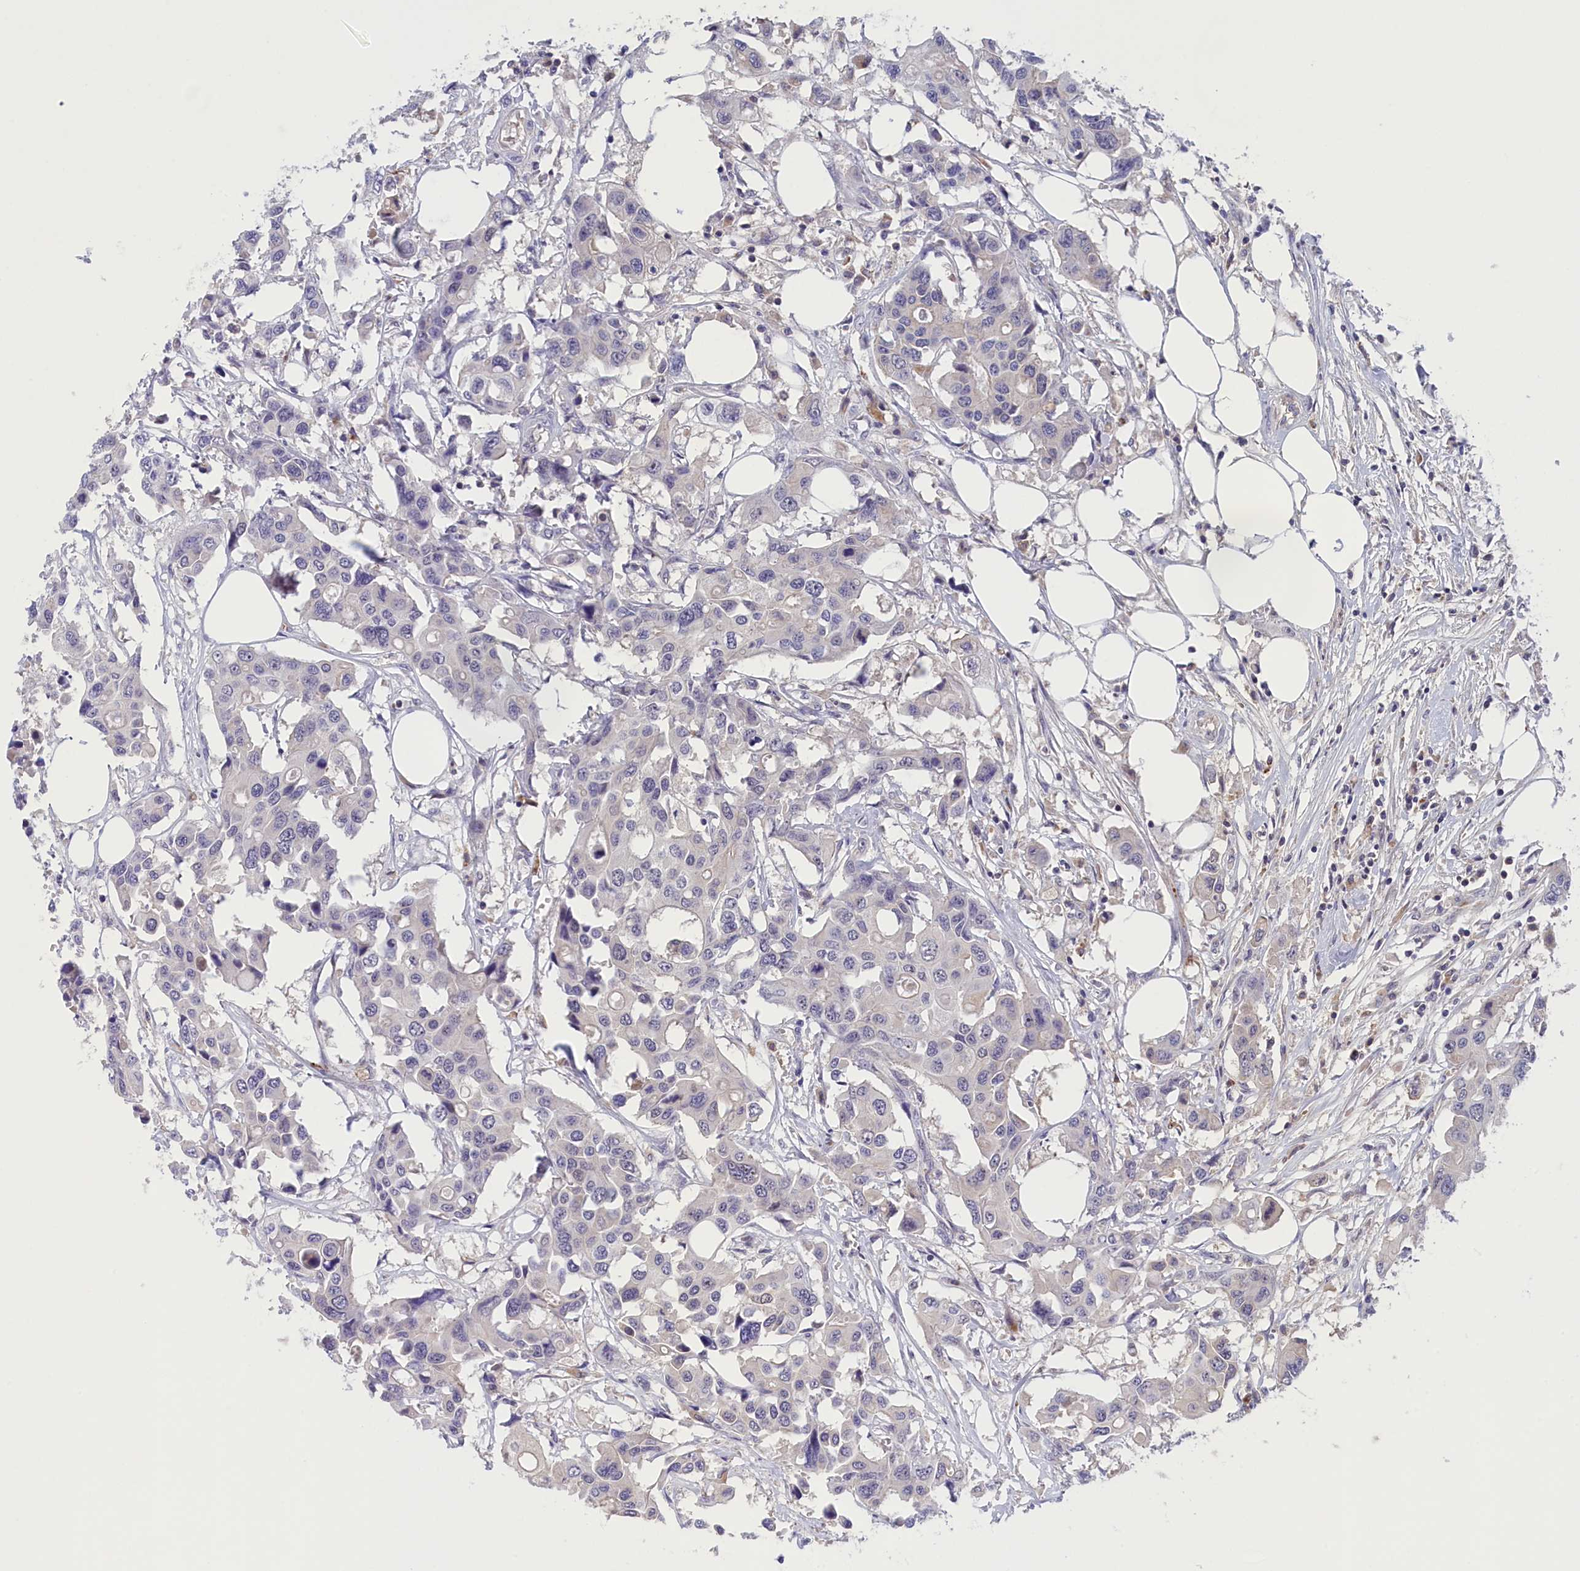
{"staining": {"intensity": "negative", "quantity": "none", "location": "none"}, "tissue": "colorectal cancer", "cell_type": "Tumor cells", "image_type": "cancer", "snomed": [{"axis": "morphology", "description": "Adenocarcinoma, NOS"}, {"axis": "topography", "description": "Colon"}], "caption": "The image demonstrates no significant expression in tumor cells of colorectal cancer.", "gene": "STYX", "patient": {"sex": "male", "age": 77}}